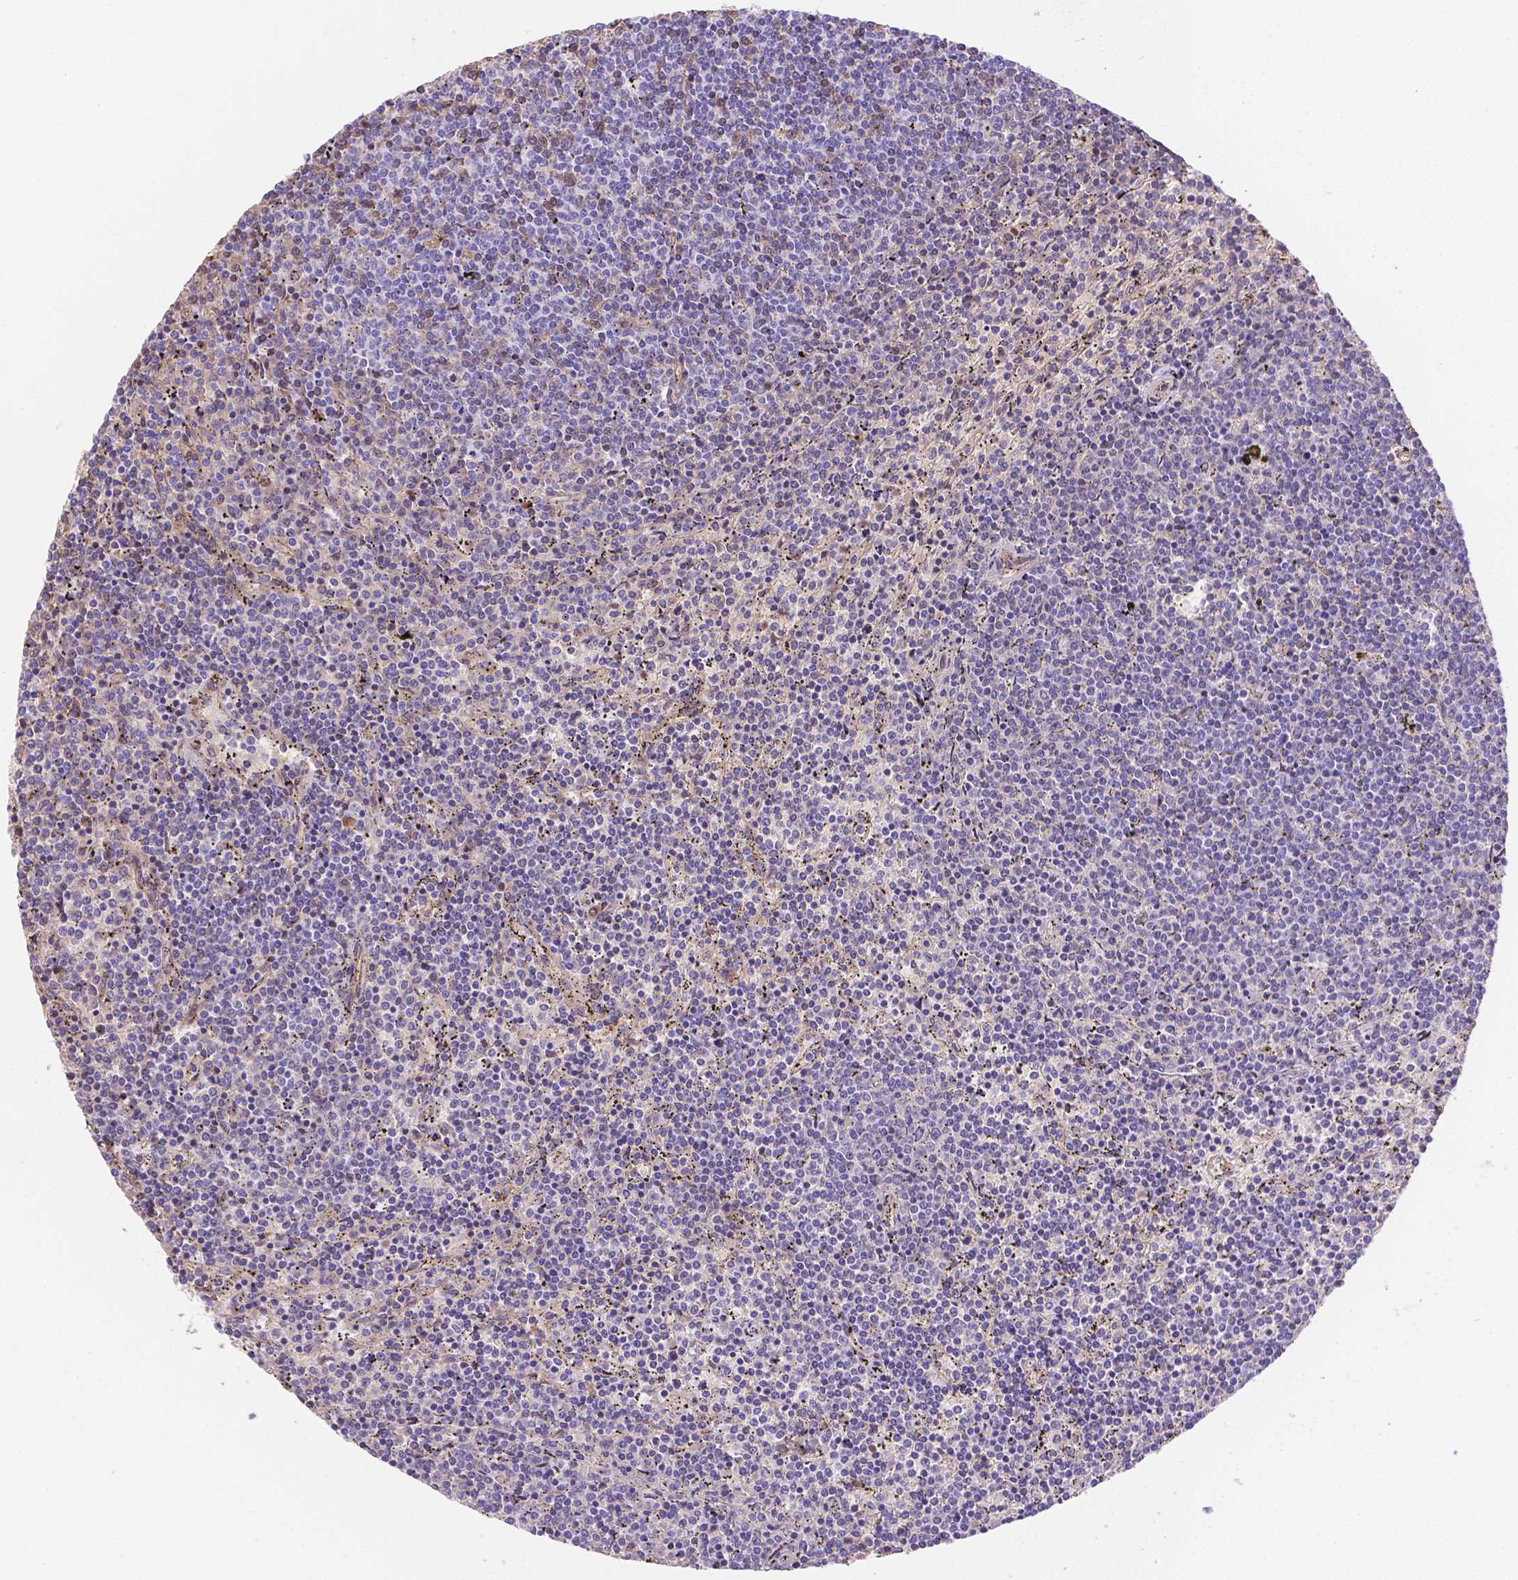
{"staining": {"intensity": "negative", "quantity": "none", "location": "none"}, "tissue": "lymphoma", "cell_type": "Tumor cells", "image_type": "cancer", "snomed": [{"axis": "morphology", "description": "Malignant lymphoma, non-Hodgkin's type, Low grade"}, {"axis": "topography", "description": "Spleen"}], "caption": "The histopathology image reveals no staining of tumor cells in lymphoma.", "gene": "SLC40A1", "patient": {"sex": "female", "age": 50}}